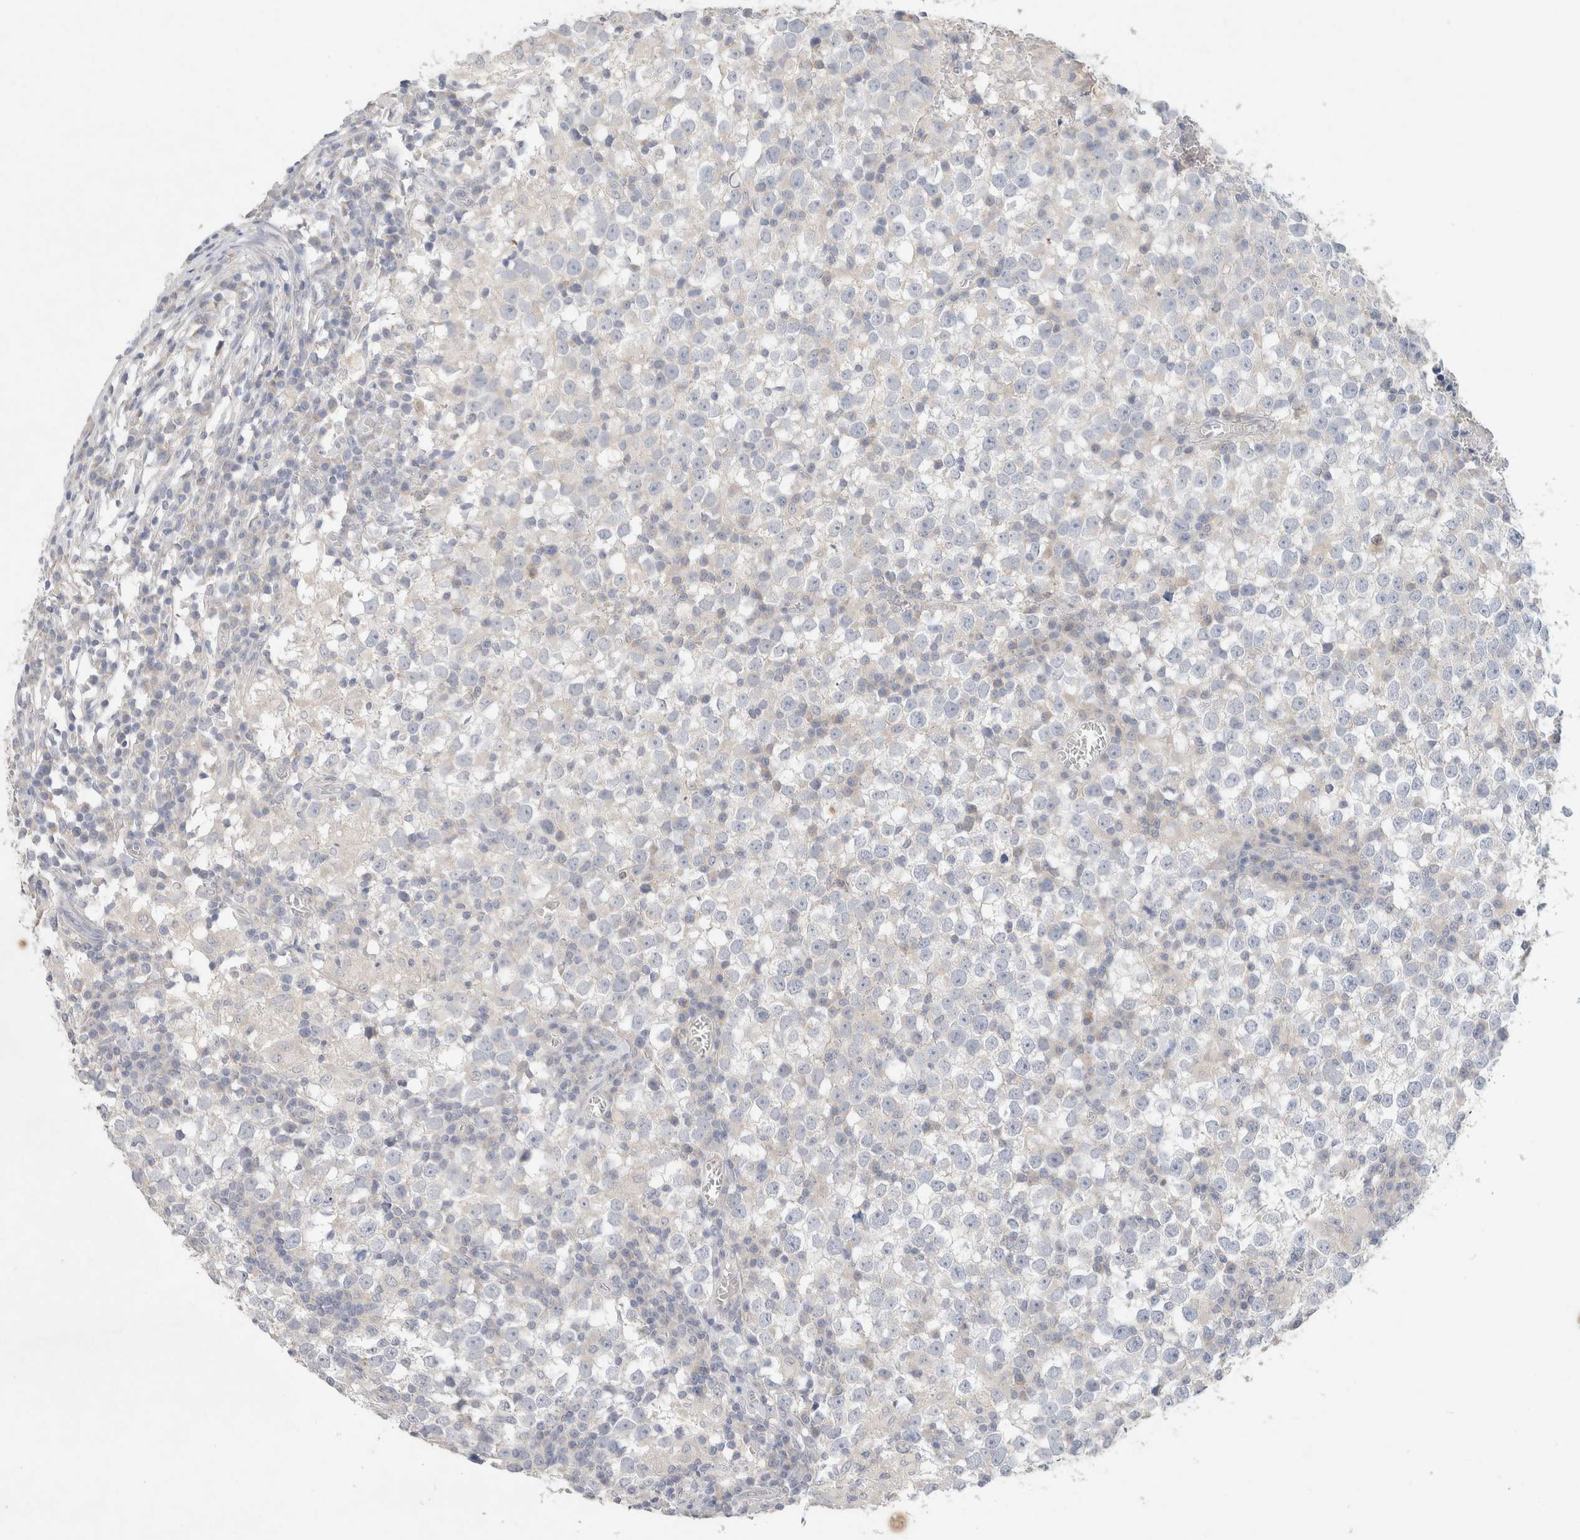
{"staining": {"intensity": "negative", "quantity": "none", "location": "none"}, "tissue": "testis cancer", "cell_type": "Tumor cells", "image_type": "cancer", "snomed": [{"axis": "morphology", "description": "Seminoma, NOS"}, {"axis": "topography", "description": "Testis"}], "caption": "This photomicrograph is of testis cancer (seminoma) stained with IHC to label a protein in brown with the nuclei are counter-stained blue. There is no staining in tumor cells. Nuclei are stained in blue.", "gene": "MPP2", "patient": {"sex": "male", "age": 65}}